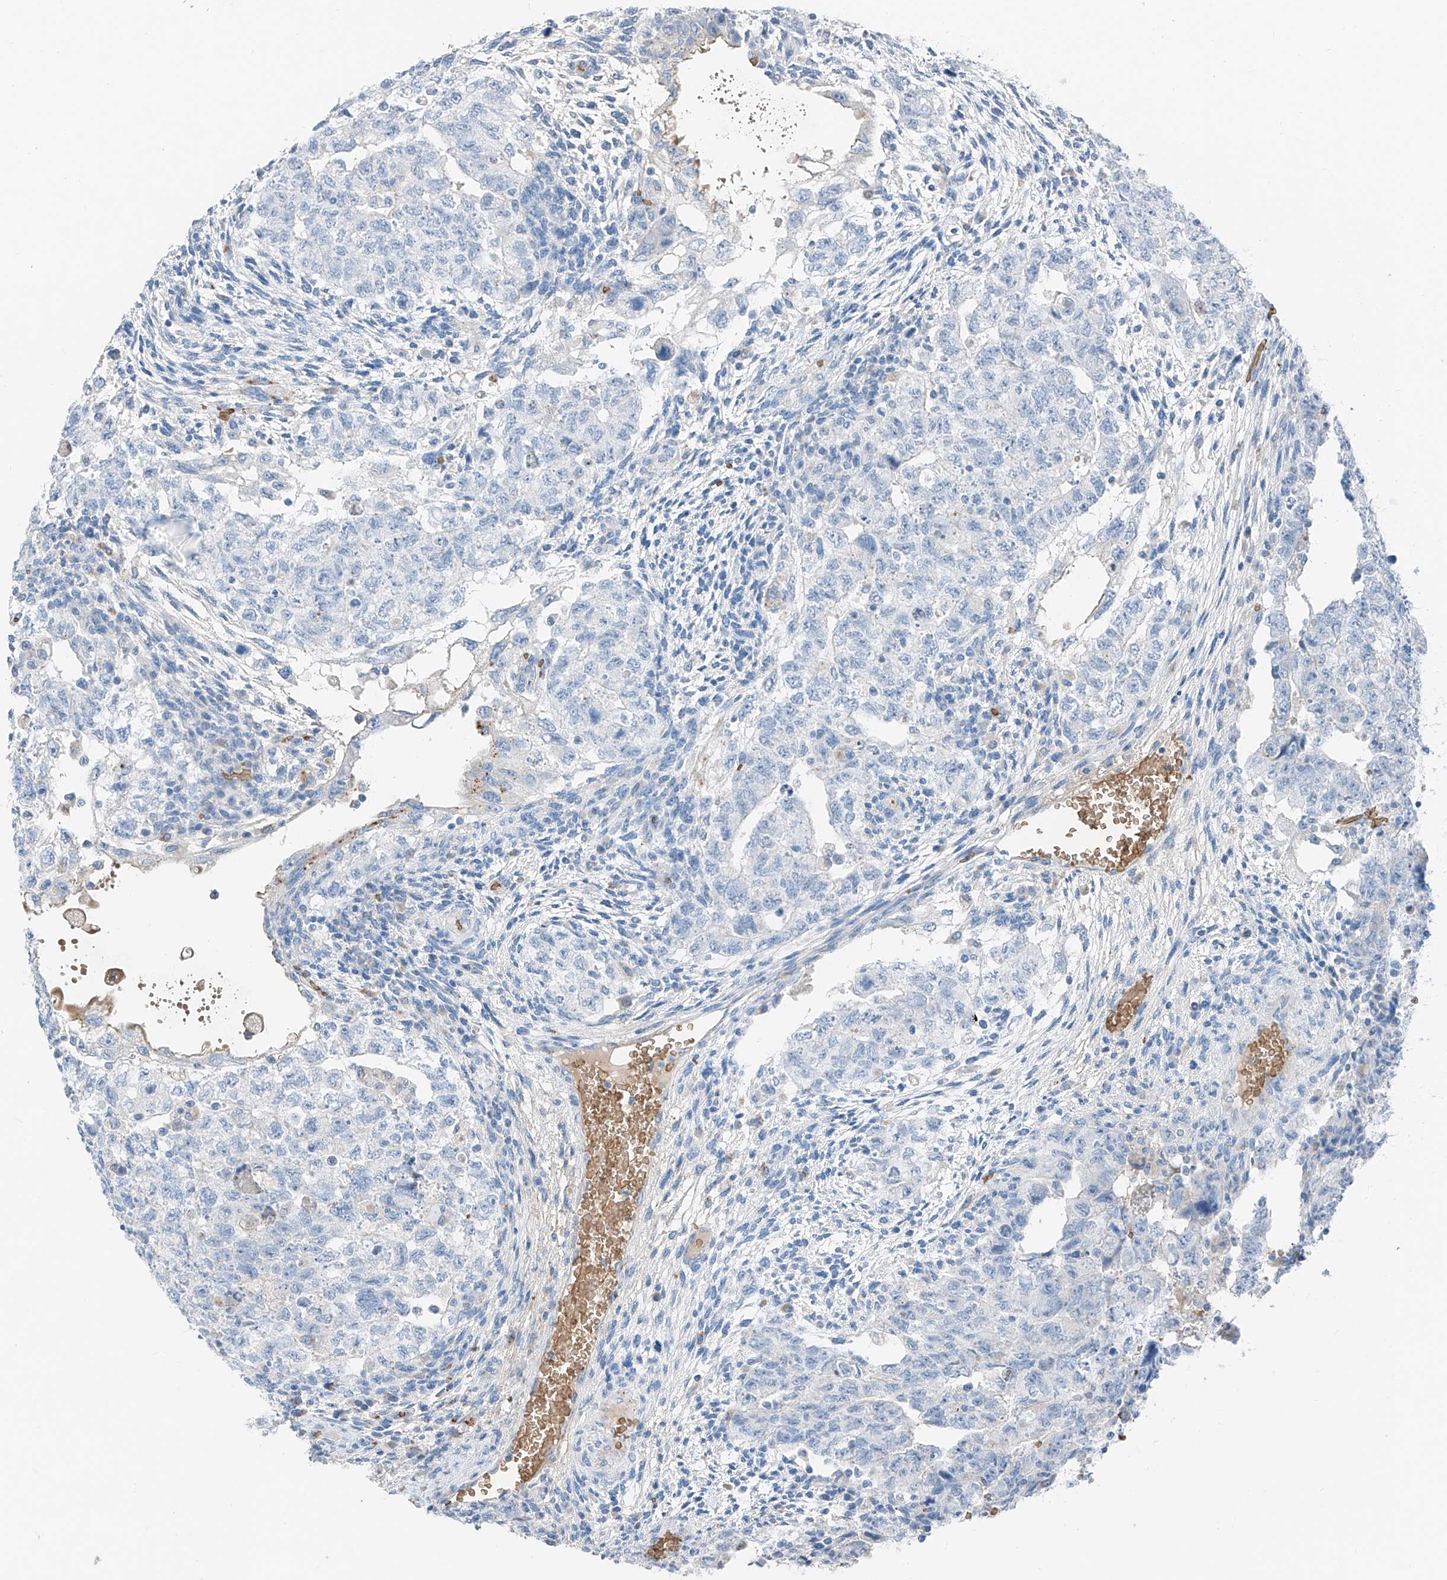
{"staining": {"intensity": "negative", "quantity": "none", "location": "none"}, "tissue": "testis cancer", "cell_type": "Tumor cells", "image_type": "cancer", "snomed": [{"axis": "morphology", "description": "Carcinoma, Embryonal, NOS"}, {"axis": "topography", "description": "Testis"}], "caption": "A high-resolution photomicrograph shows immunohistochemistry staining of testis cancer (embryonal carcinoma), which displays no significant positivity in tumor cells.", "gene": "PRSS23", "patient": {"sex": "male", "age": 36}}